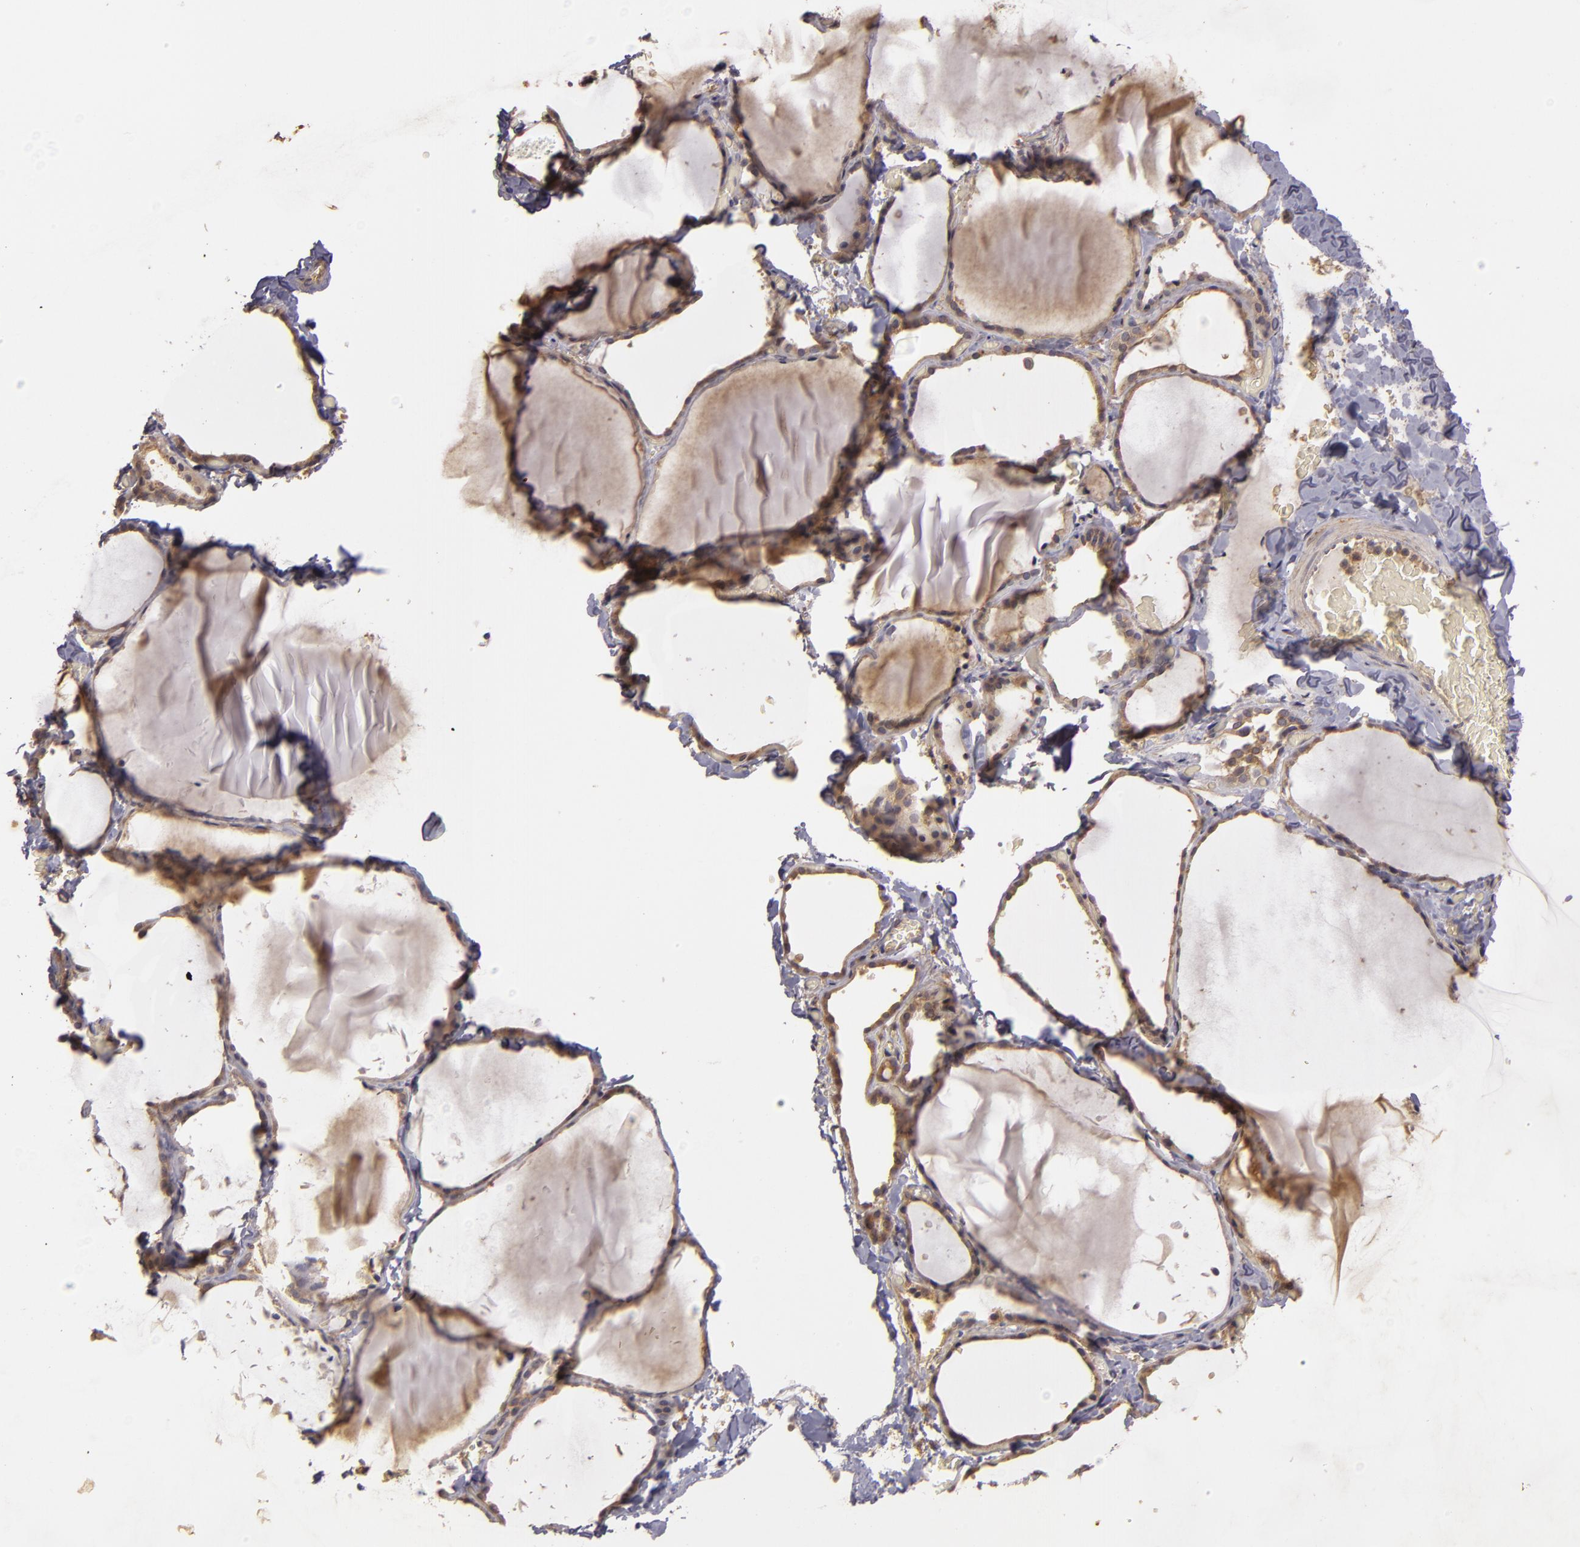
{"staining": {"intensity": "moderate", "quantity": ">75%", "location": "cytoplasmic/membranous"}, "tissue": "thyroid gland", "cell_type": "Glandular cells", "image_type": "normal", "snomed": [{"axis": "morphology", "description": "Normal tissue, NOS"}, {"axis": "topography", "description": "Thyroid gland"}], "caption": "The histopathology image shows immunohistochemical staining of normal thyroid gland. There is moderate cytoplasmic/membranous positivity is seen in about >75% of glandular cells. (DAB = brown stain, brightfield microscopy at high magnification).", "gene": "HRAS", "patient": {"sex": "female", "age": 22}}